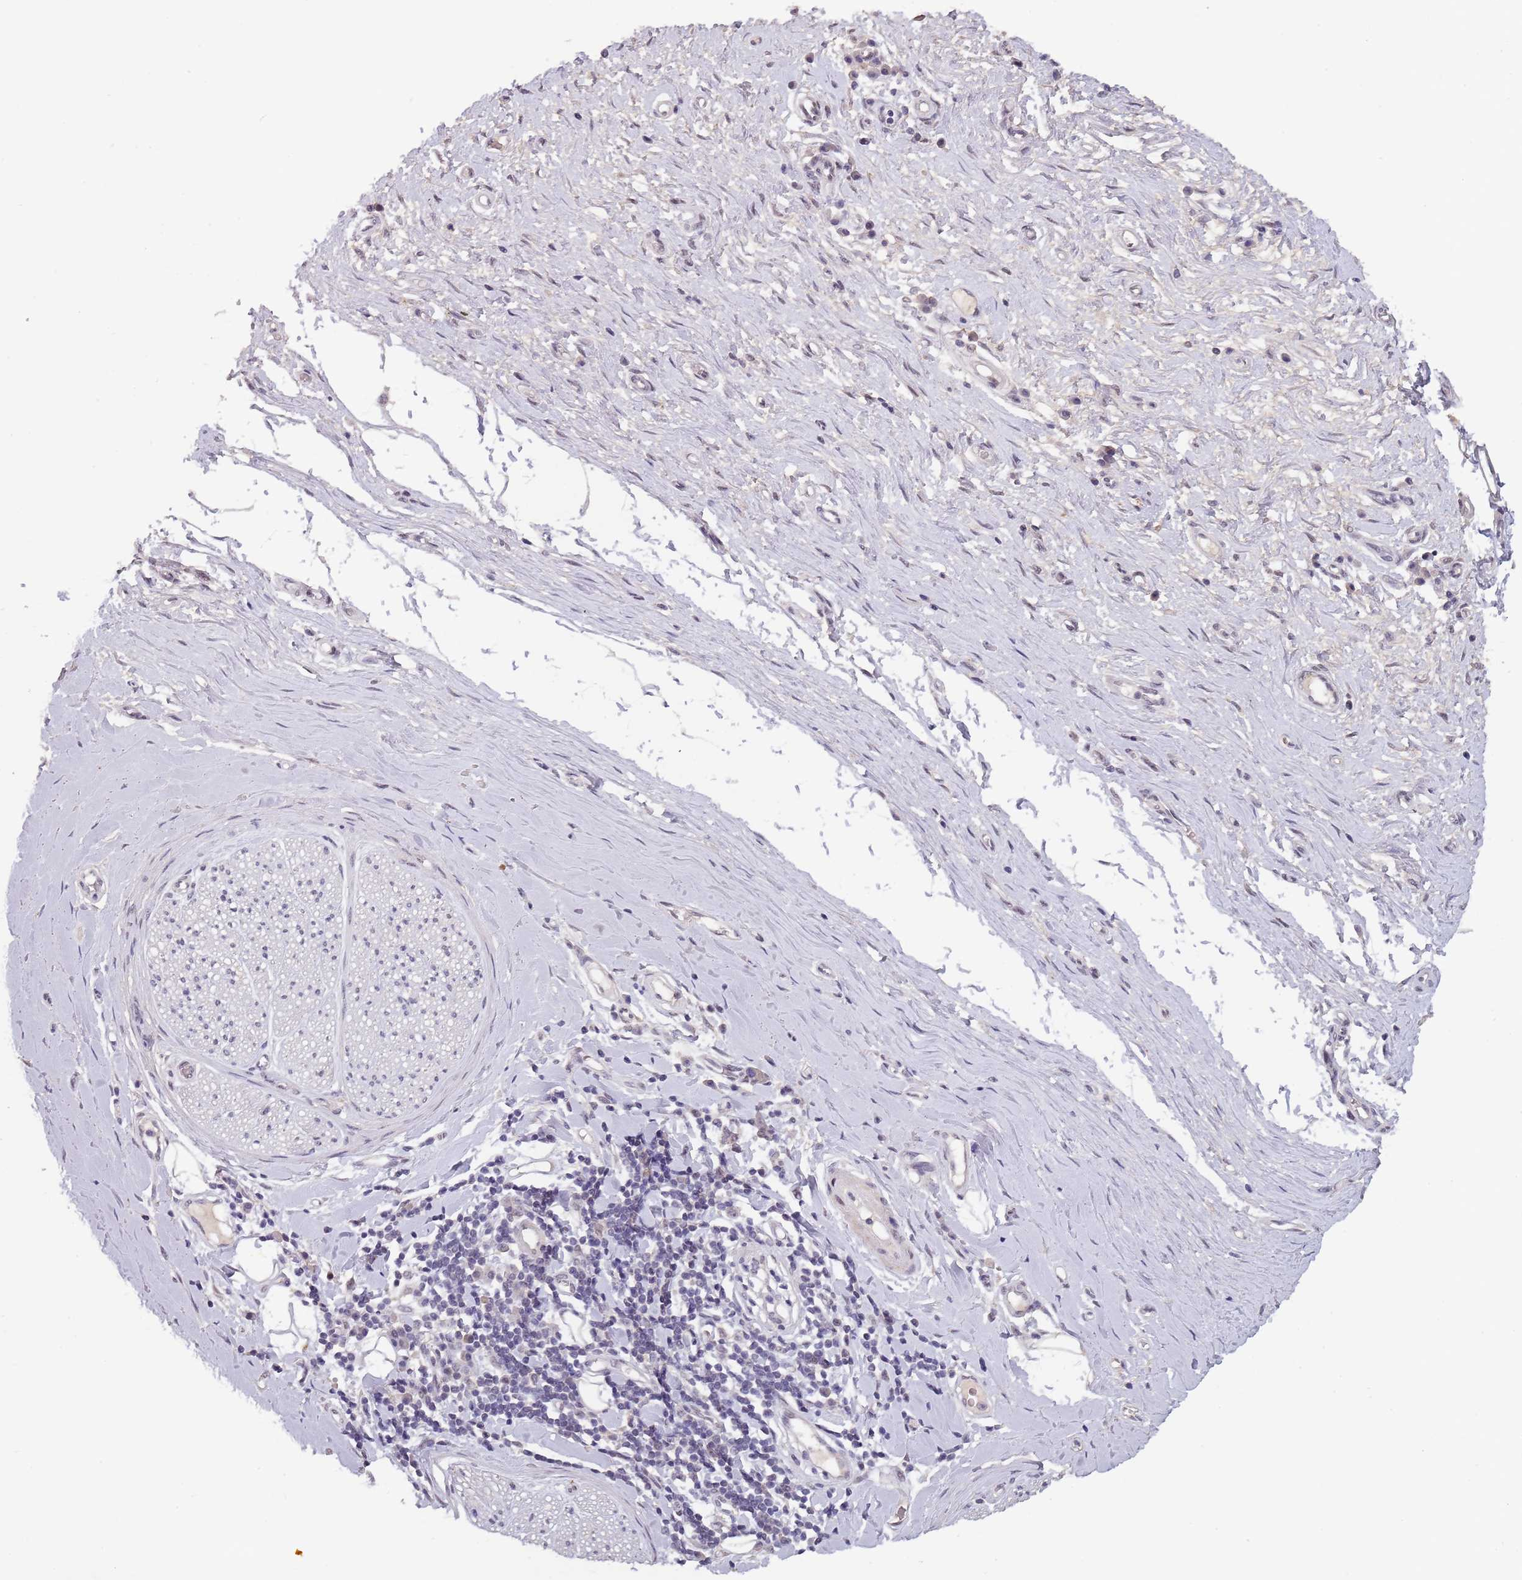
{"staining": {"intensity": "negative", "quantity": "none", "location": "none"}, "tissue": "adipose tissue", "cell_type": "Adipocytes", "image_type": "normal", "snomed": [{"axis": "morphology", "description": "Normal tissue, NOS"}, {"axis": "morphology", "description": "Adenocarcinoma, NOS"}, {"axis": "topography", "description": "Esophagus"}, {"axis": "topography", "description": "Stomach, upper"}, {"axis": "topography", "description": "Peripheral nerve tissue"}], "caption": "IHC image of benign adipose tissue: adipose tissue stained with DAB shows no significant protein expression in adipocytes.", "gene": "CIZ1", "patient": {"sex": "male", "age": 62}}